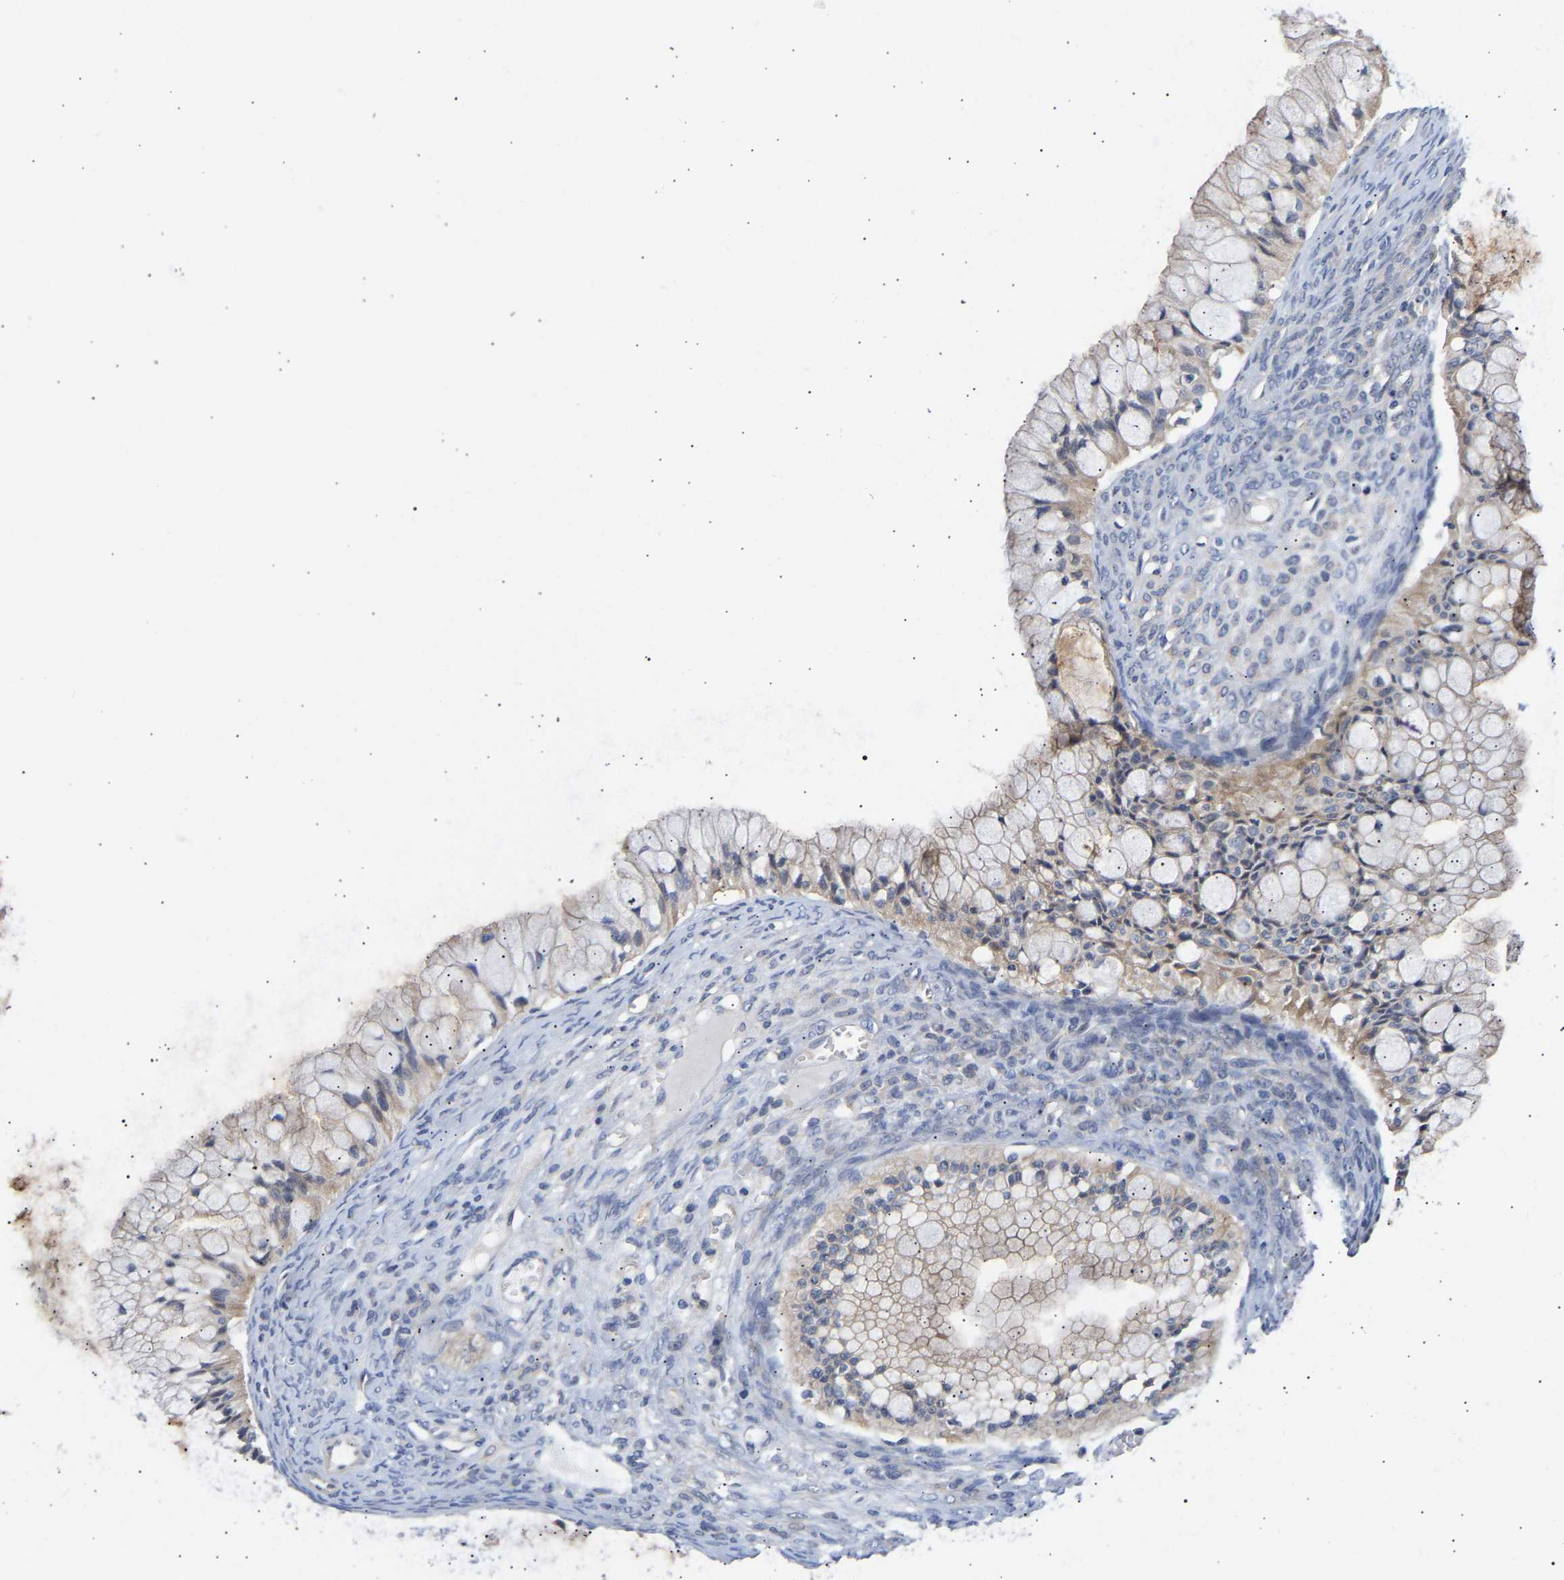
{"staining": {"intensity": "weak", "quantity": "<25%", "location": "cytoplasmic/membranous"}, "tissue": "ovarian cancer", "cell_type": "Tumor cells", "image_type": "cancer", "snomed": [{"axis": "morphology", "description": "Cystadenocarcinoma, mucinous, NOS"}, {"axis": "topography", "description": "Ovary"}], "caption": "The micrograph displays no significant expression in tumor cells of ovarian cancer (mucinous cystadenocarcinoma).", "gene": "KASH5", "patient": {"sex": "female", "age": 57}}